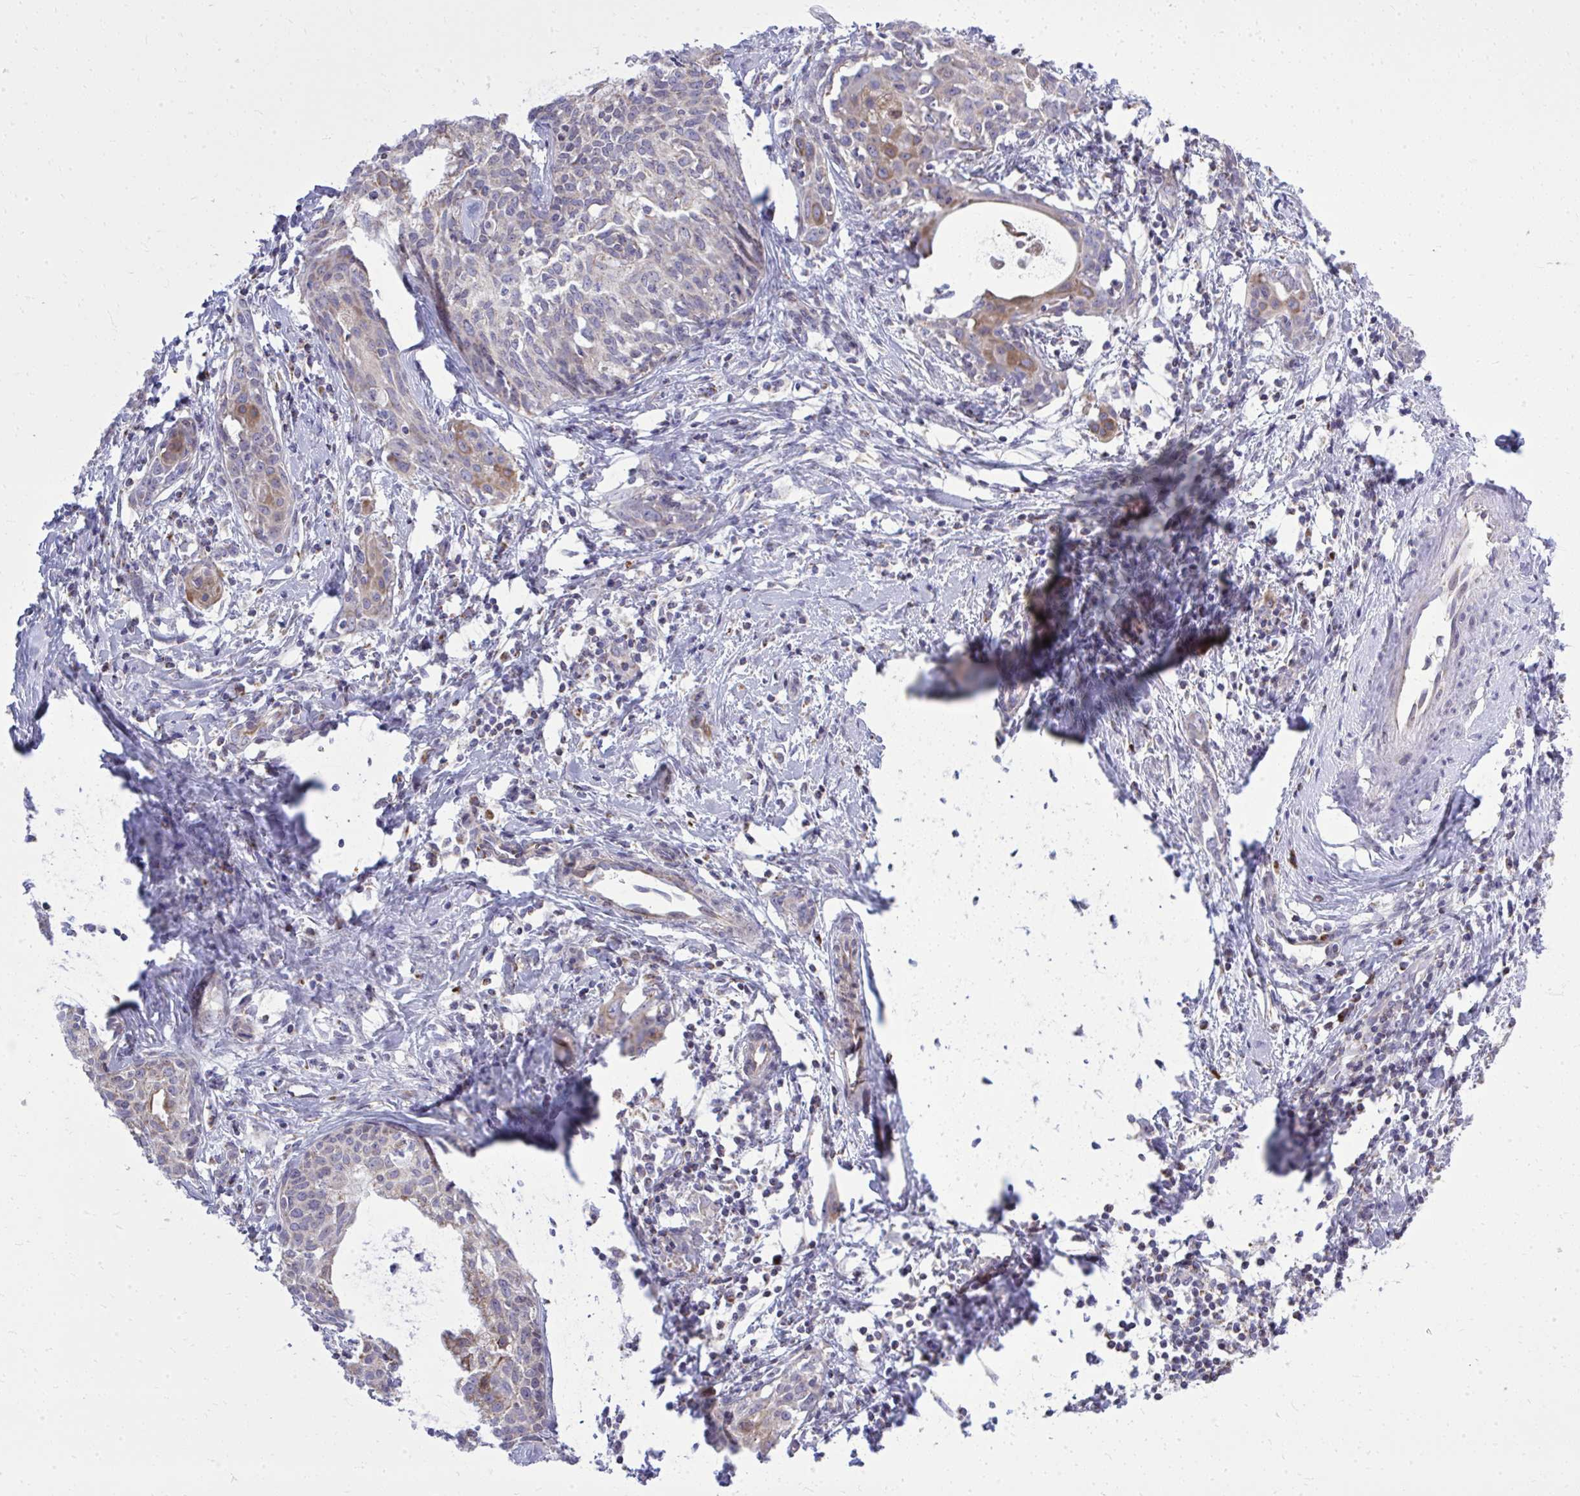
{"staining": {"intensity": "moderate", "quantity": "<25%", "location": "cytoplasmic/membranous"}, "tissue": "cervical cancer", "cell_type": "Tumor cells", "image_type": "cancer", "snomed": [{"axis": "morphology", "description": "Squamous cell carcinoma, NOS"}, {"axis": "topography", "description": "Cervix"}], "caption": "Immunohistochemical staining of cervical cancer (squamous cell carcinoma) displays moderate cytoplasmic/membranous protein positivity in about <25% of tumor cells. (IHC, brightfield microscopy, high magnification).", "gene": "ZNF362", "patient": {"sex": "female", "age": 52}}